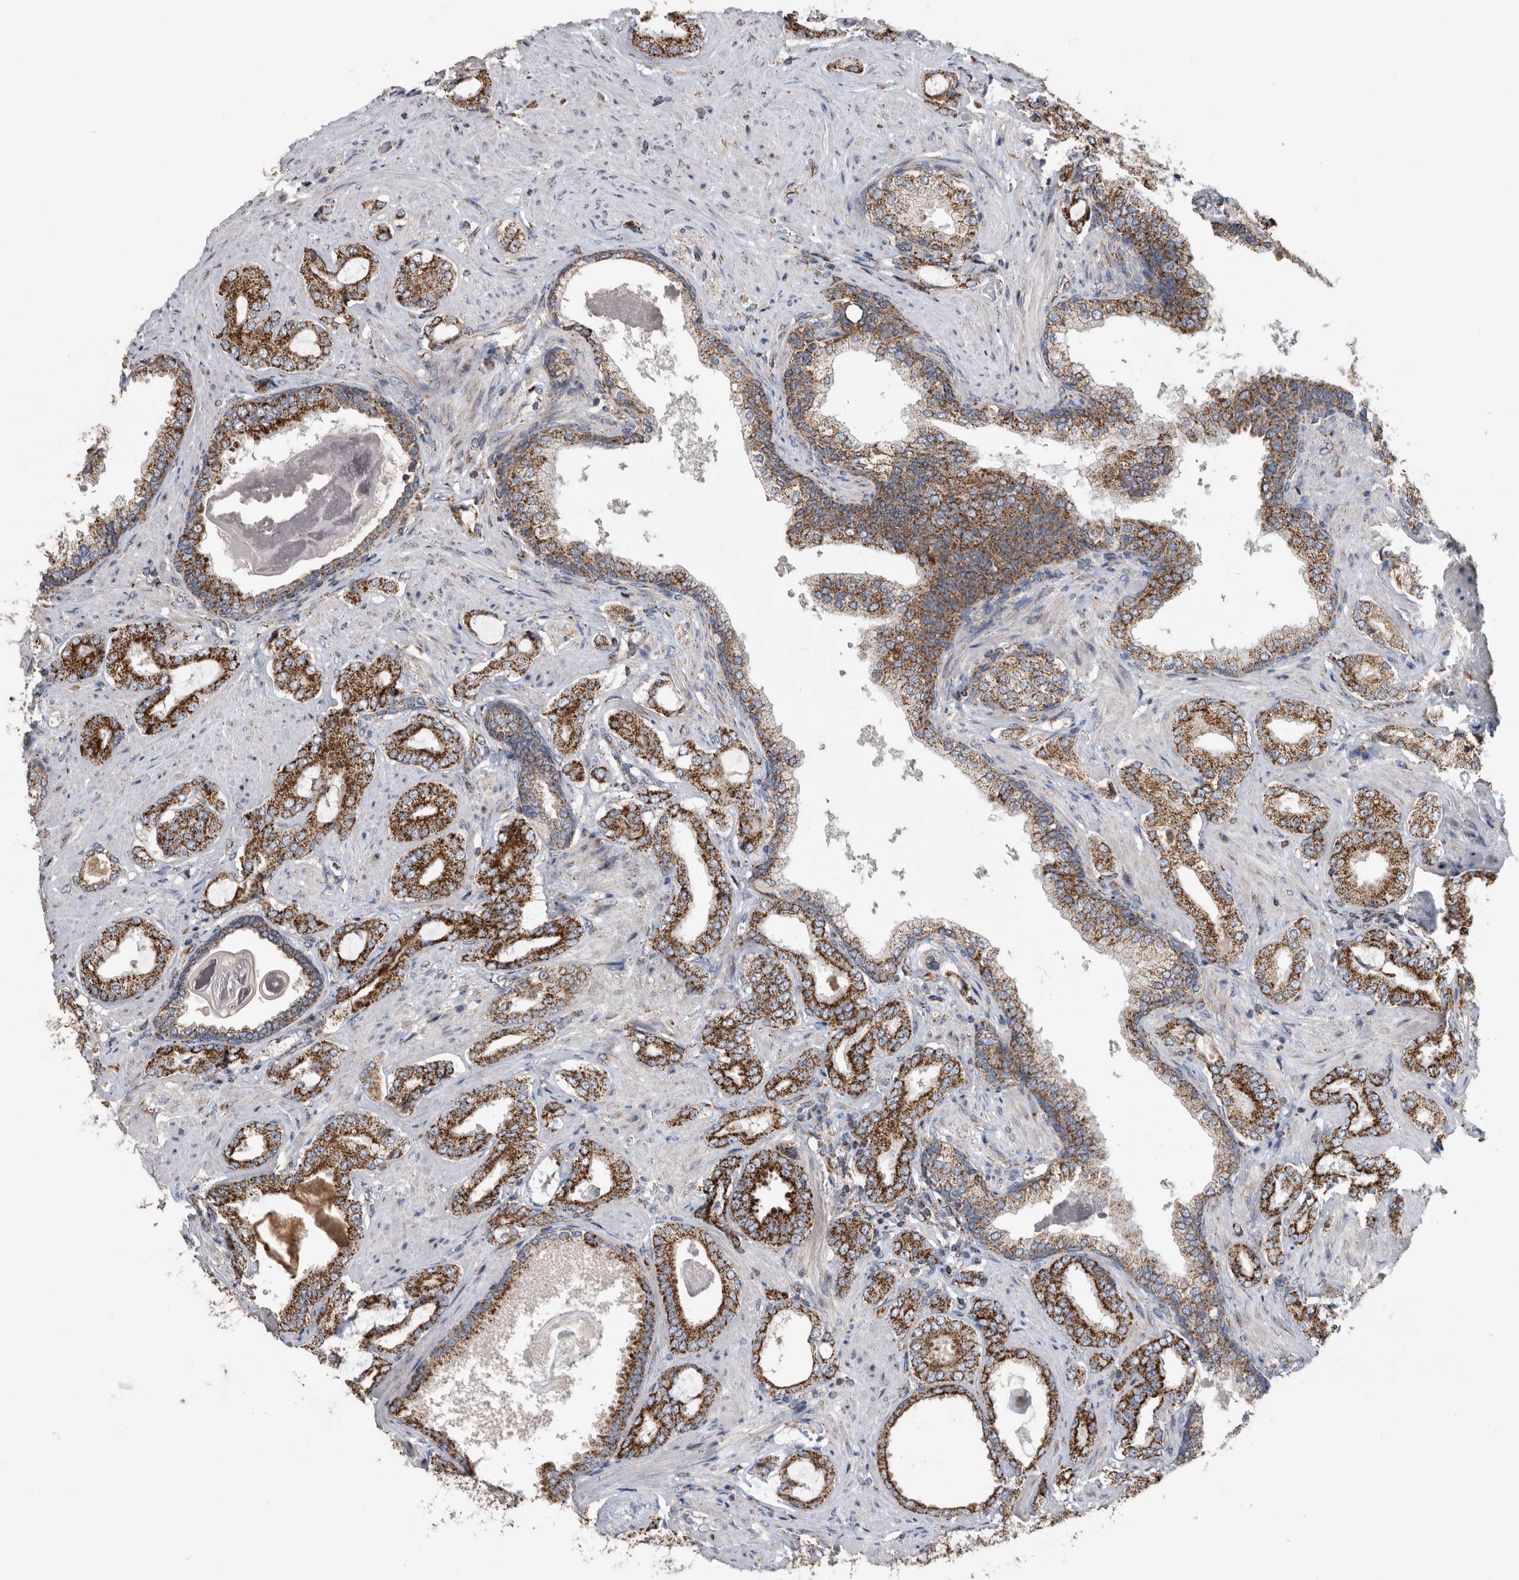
{"staining": {"intensity": "strong", "quantity": ">75%", "location": "cytoplasmic/membranous"}, "tissue": "prostate cancer", "cell_type": "Tumor cells", "image_type": "cancer", "snomed": [{"axis": "morphology", "description": "Adenocarcinoma, Low grade"}, {"axis": "topography", "description": "Prostate"}], "caption": "This histopathology image demonstrates IHC staining of human adenocarcinoma (low-grade) (prostate), with high strong cytoplasmic/membranous expression in about >75% of tumor cells.", "gene": "WFDC1", "patient": {"sex": "male", "age": 71}}